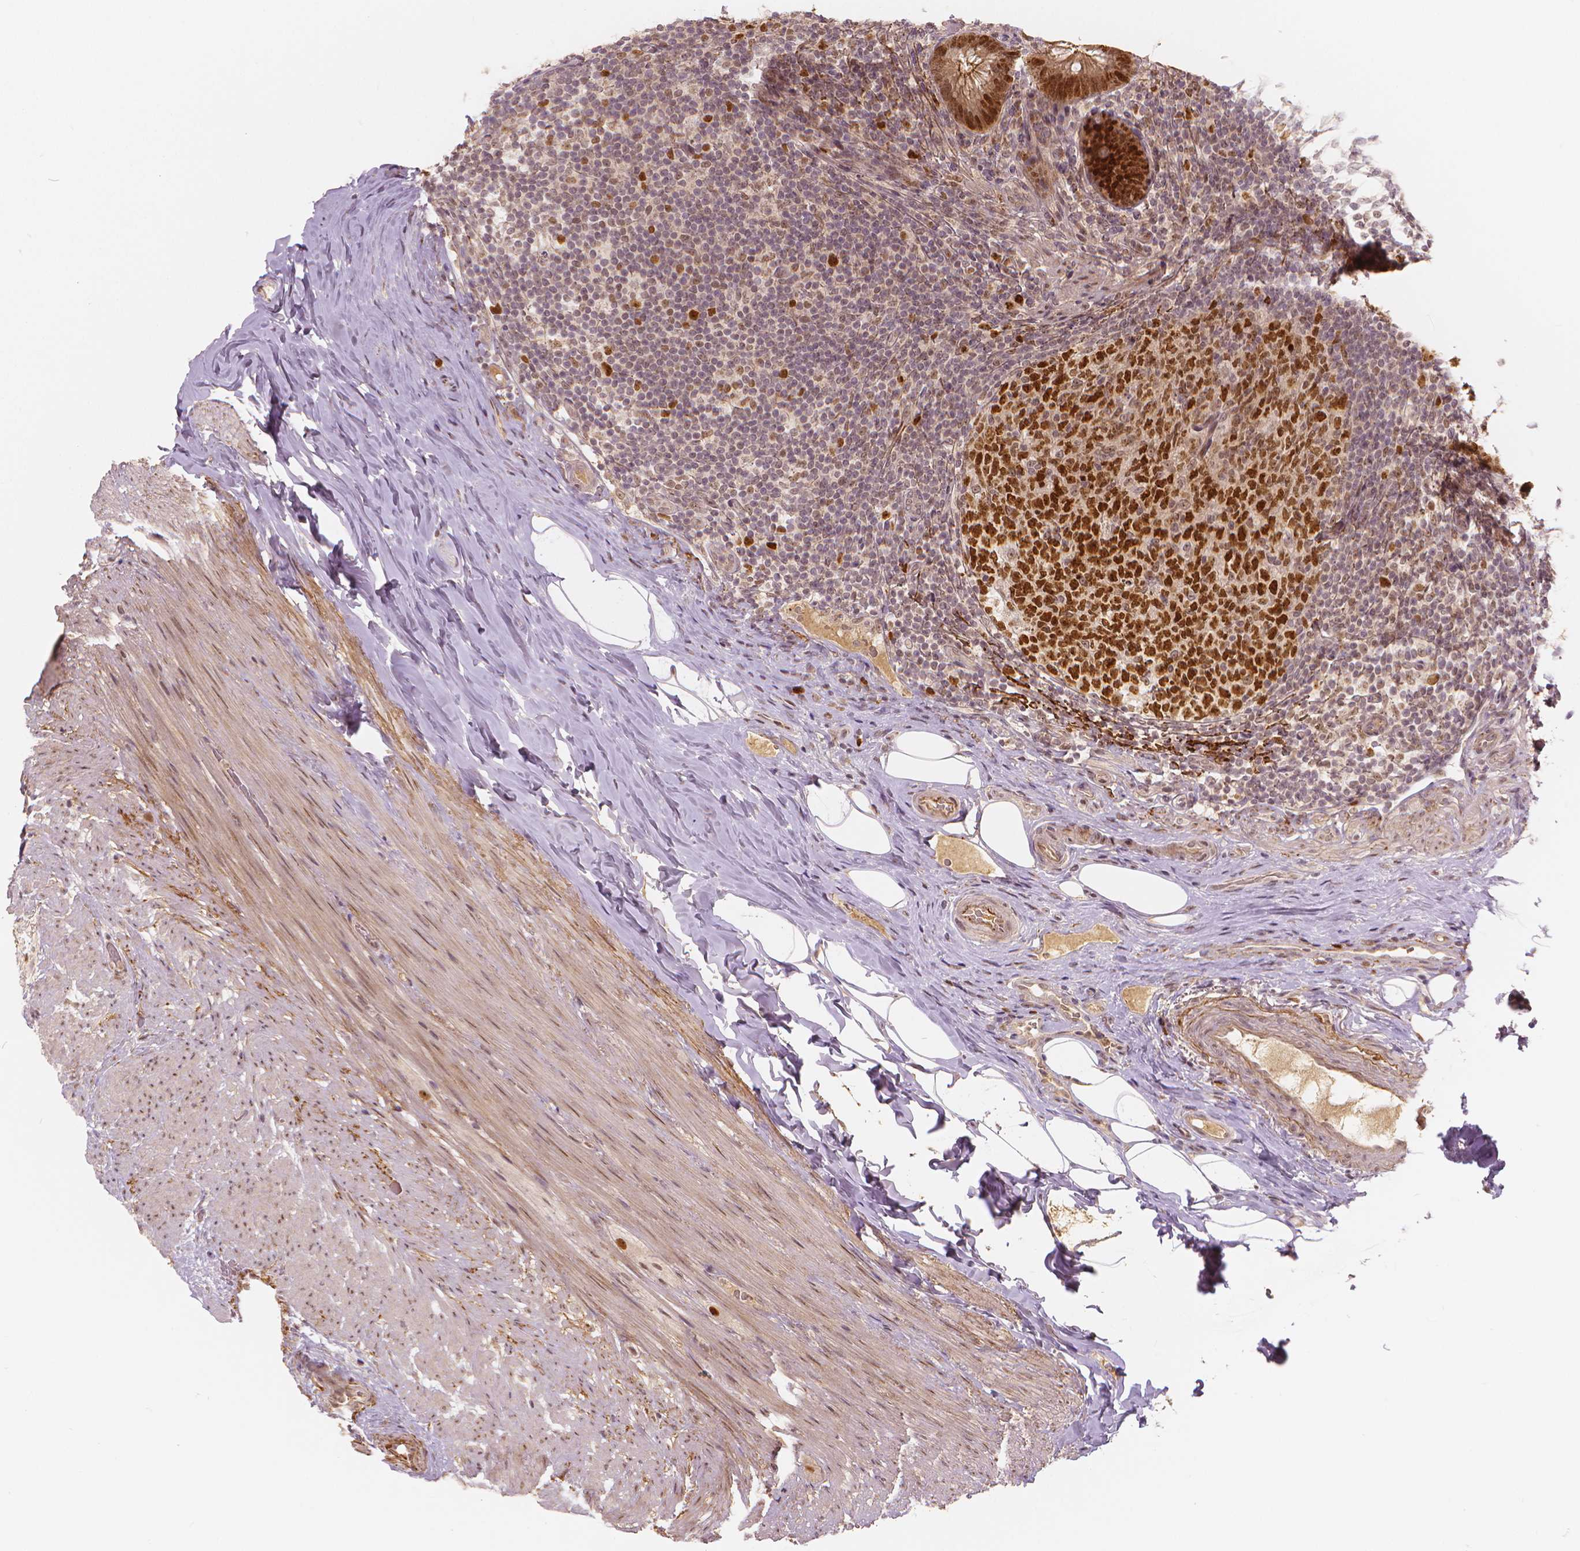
{"staining": {"intensity": "strong", "quantity": "25%-75%", "location": "nuclear"}, "tissue": "appendix", "cell_type": "Glandular cells", "image_type": "normal", "snomed": [{"axis": "morphology", "description": "Normal tissue, NOS"}, {"axis": "topography", "description": "Appendix"}], "caption": "Appendix stained with DAB (3,3'-diaminobenzidine) IHC reveals high levels of strong nuclear staining in approximately 25%-75% of glandular cells.", "gene": "NSD2", "patient": {"sex": "male", "age": 47}}